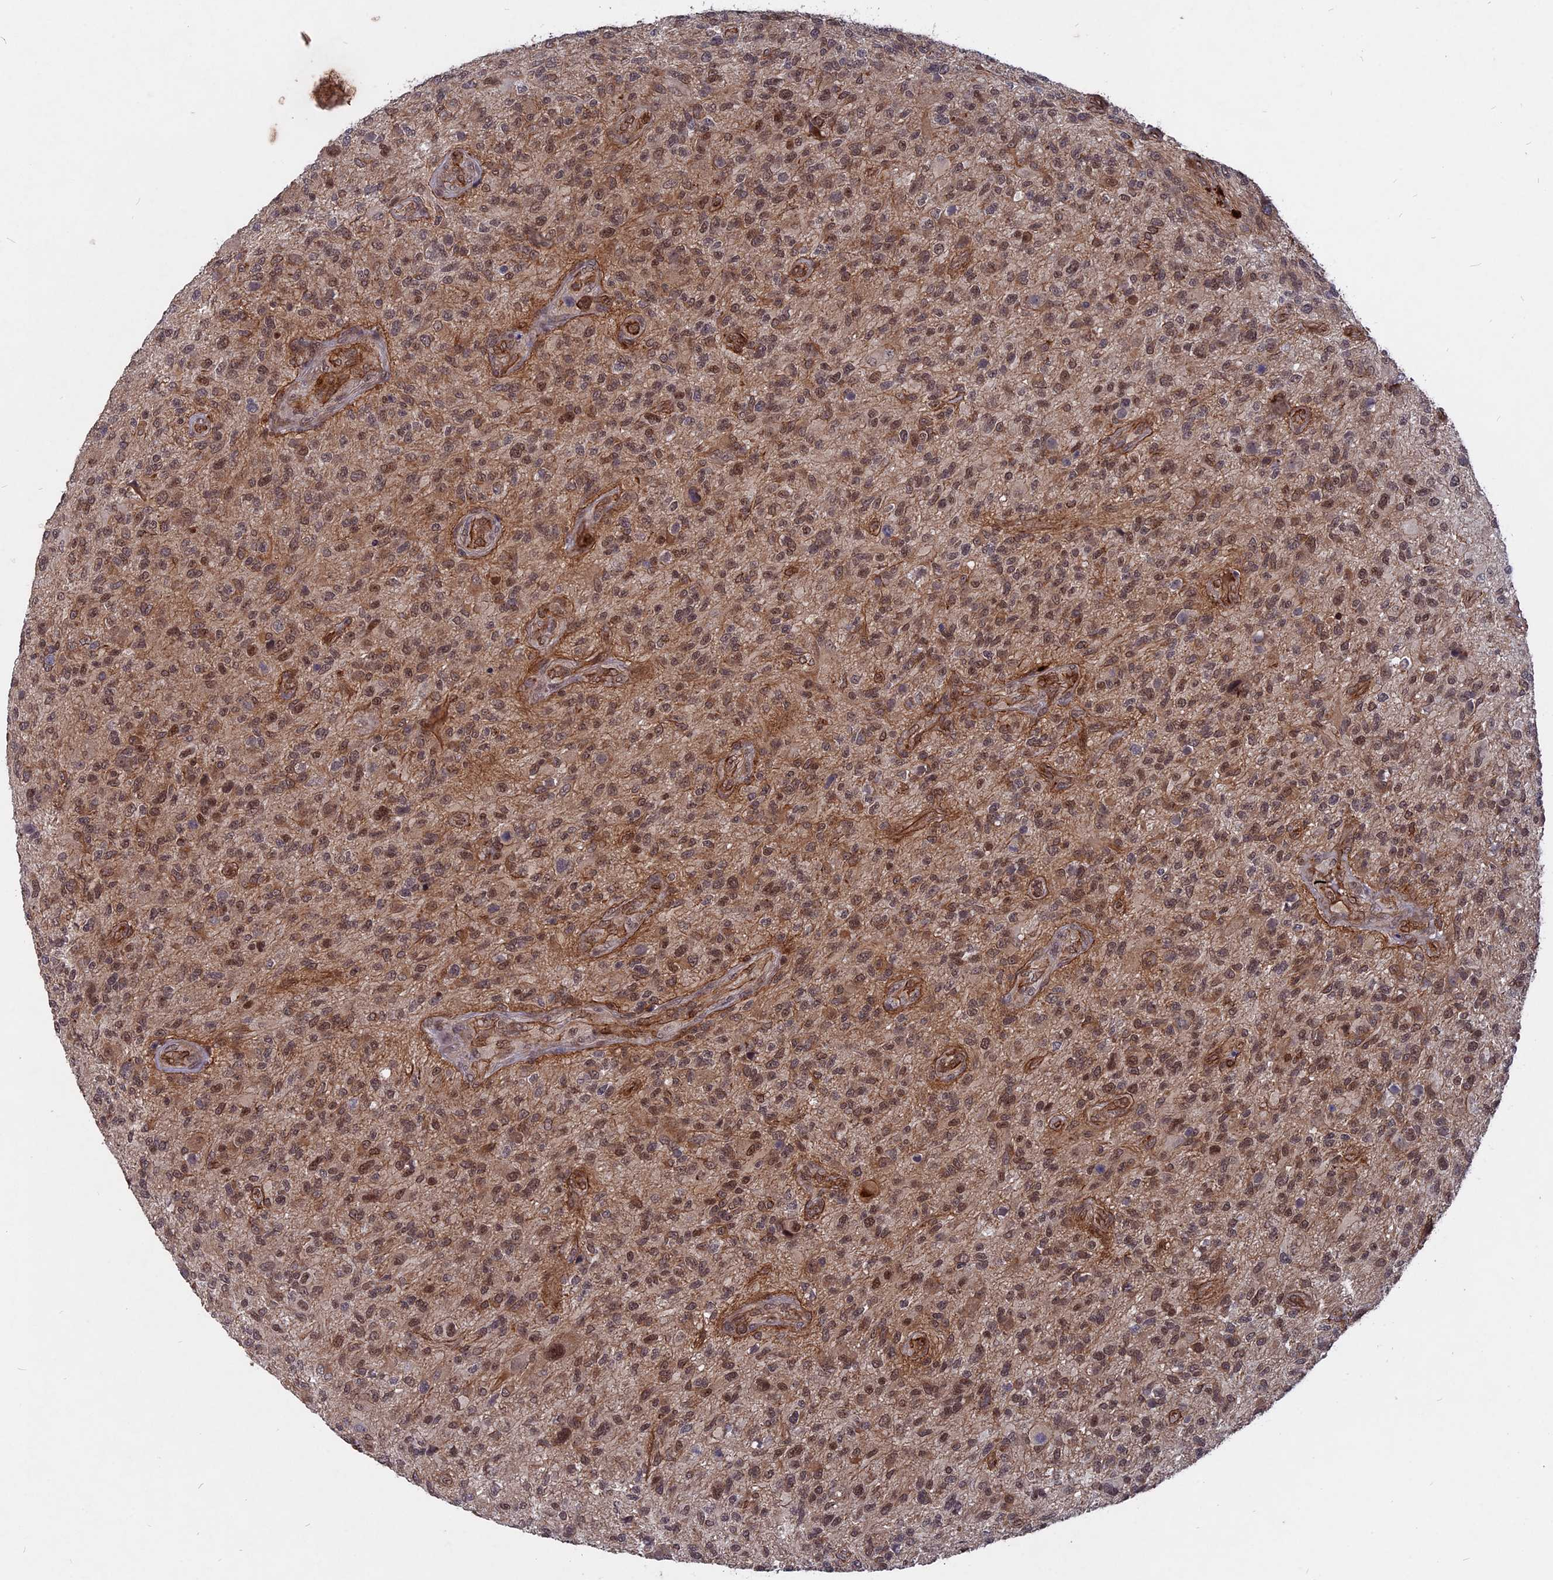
{"staining": {"intensity": "moderate", "quantity": ">75%", "location": "cytoplasmic/membranous,nuclear"}, "tissue": "glioma", "cell_type": "Tumor cells", "image_type": "cancer", "snomed": [{"axis": "morphology", "description": "Glioma, malignant, High grade"}, {"axis": "topography", "description": "Brain"}], "caption": "An immunohistochemistry image of neoplastic tissue is shown. Protein staining in brown labels moderate cytoplasmic/membranous and nuclear positivity in high-grade glioma (malignant) within tumor cells.", "gene": "NOSIP", "patient": {"sex": "male", "age": 47}}